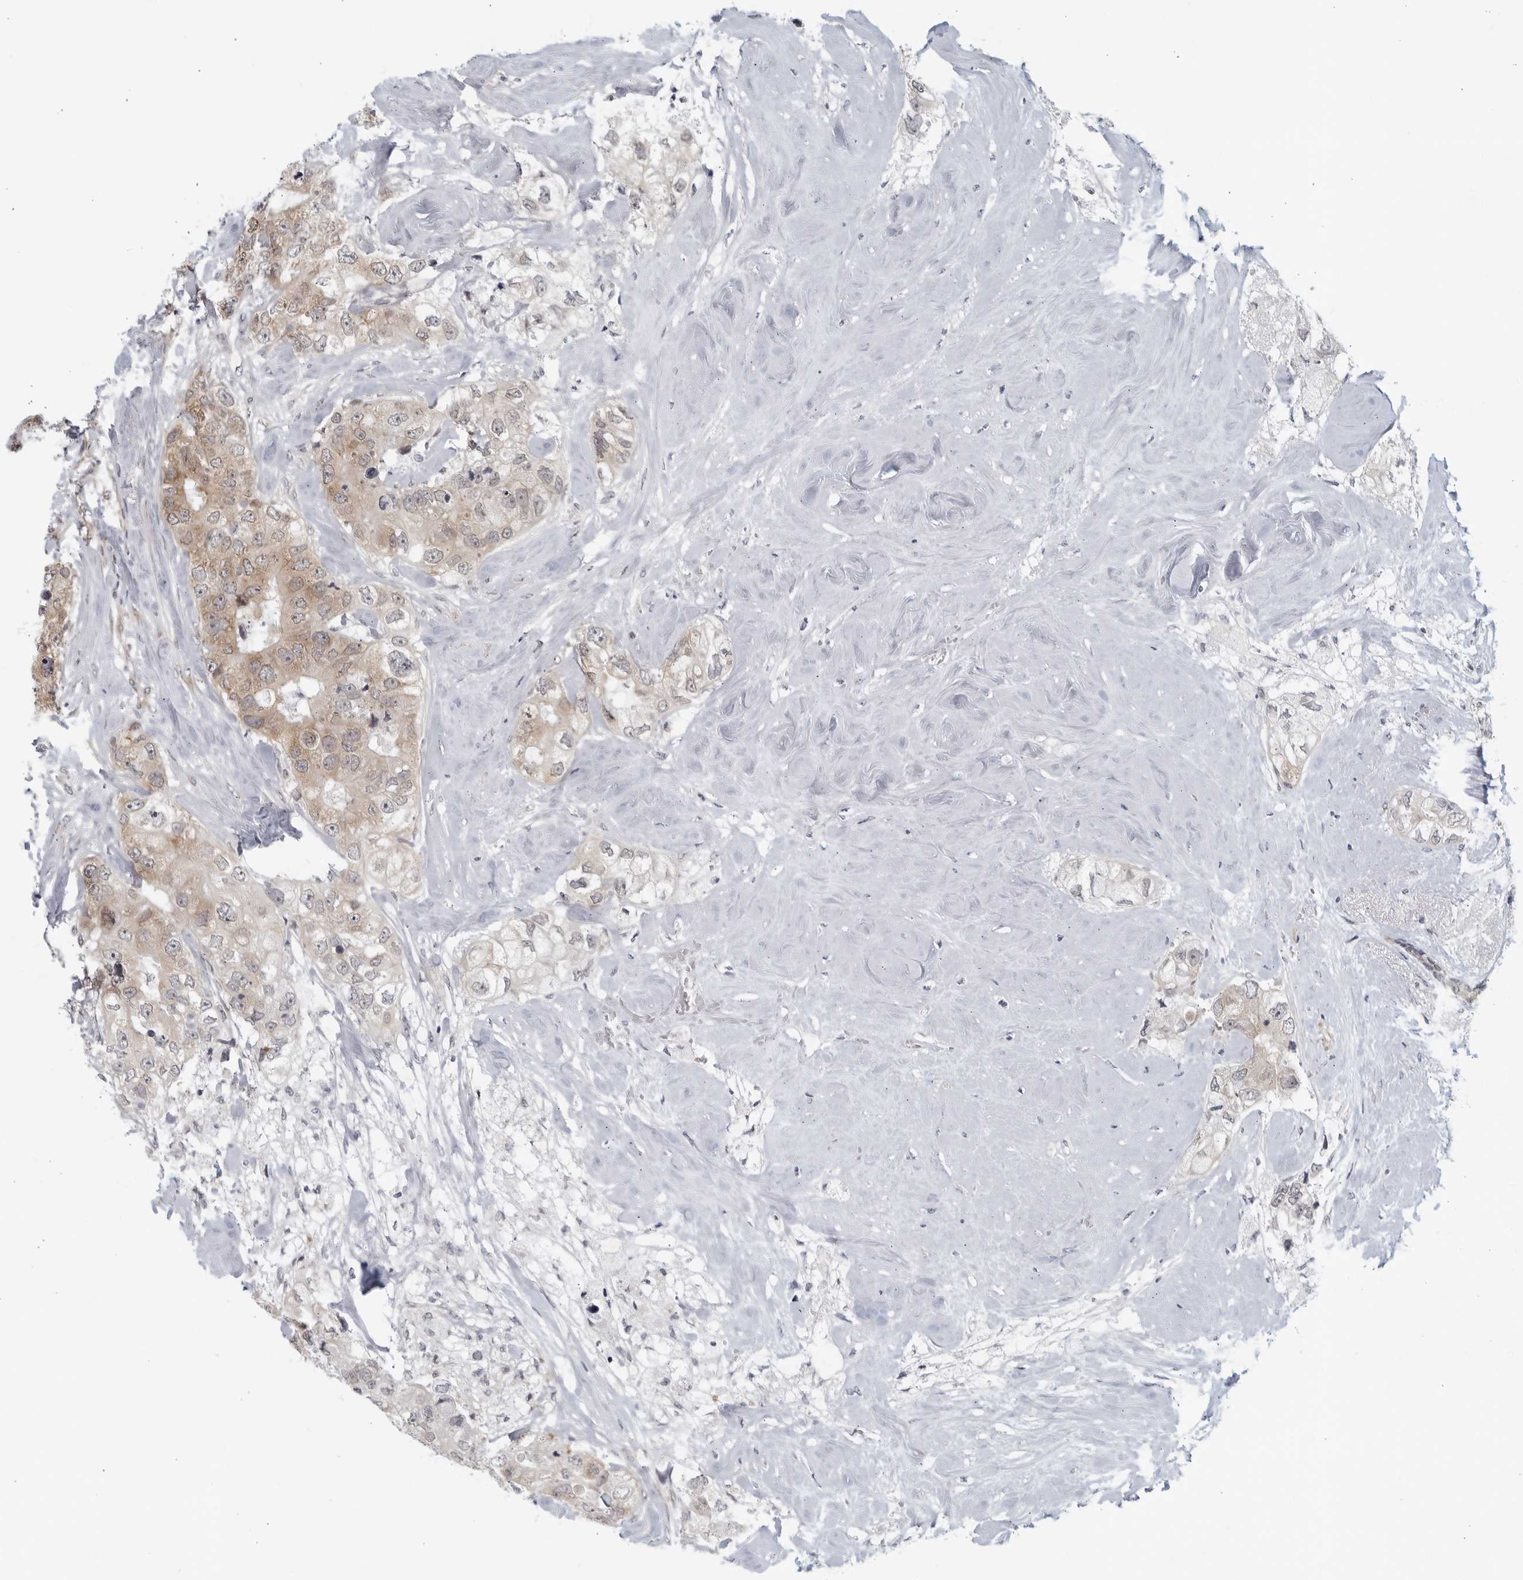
{"staining": {"intensity": "moderate", "quantity": ">75%", "location": "cytoplasmic/membranous"}, "tissue": "breast cancer", "cell_type": "Tumor cells", "image_type": "cancer", "snomed": [{"axis": "morphology", "description": "Duct carcinoma"}, {"axis": "topography", "description": "Breast"}], "caption": "This photomicrograph exhibits breast intraductal carcinoma stained with immunohistochemistry (IHC) to label a protein in brown. The cytoplasmic/membranous of tumor cells show moderate positivity for the protein. Nuclei are counter-stained blue.", "gene": "RC3H1", "patient": {"sex": "female", "age": 62}}